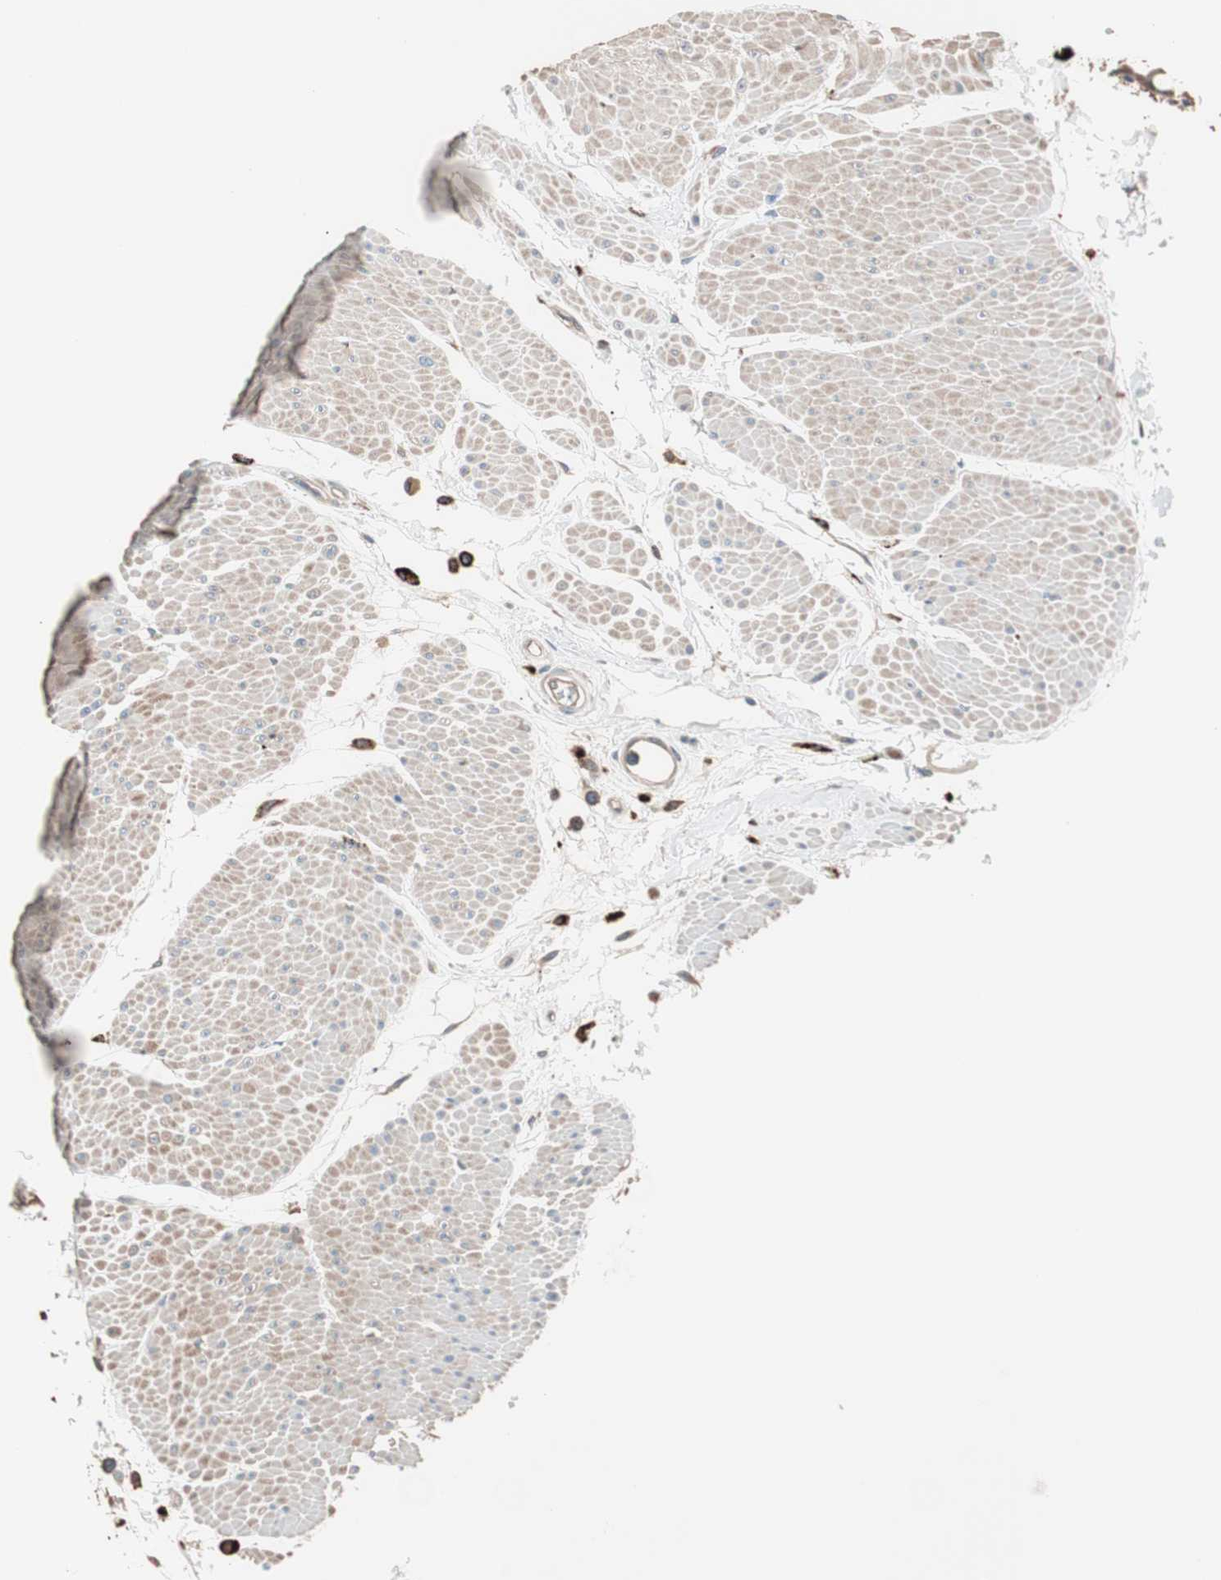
{"staining": {"intensity": "strong", "quantity": ">75%", "location": "cytoplasmic/membranous"}, "tissue": "urinary bladder", "cell_type": "Urothelial cells", "image_type": "normal", "snomed": [{"axis": "morphology", "description": "Normal tissue, NOS"}, {"axis": "topography", "description": "Urinary bladder"}], "caption": "Urothelial cells demonstrate high levels of strong cytoplasmic/membranous staining in approximately >75% of cells in unremarkable urinary bladder.", "gene": "CCT3", "patient": {"sex": "male", "age": 51}}